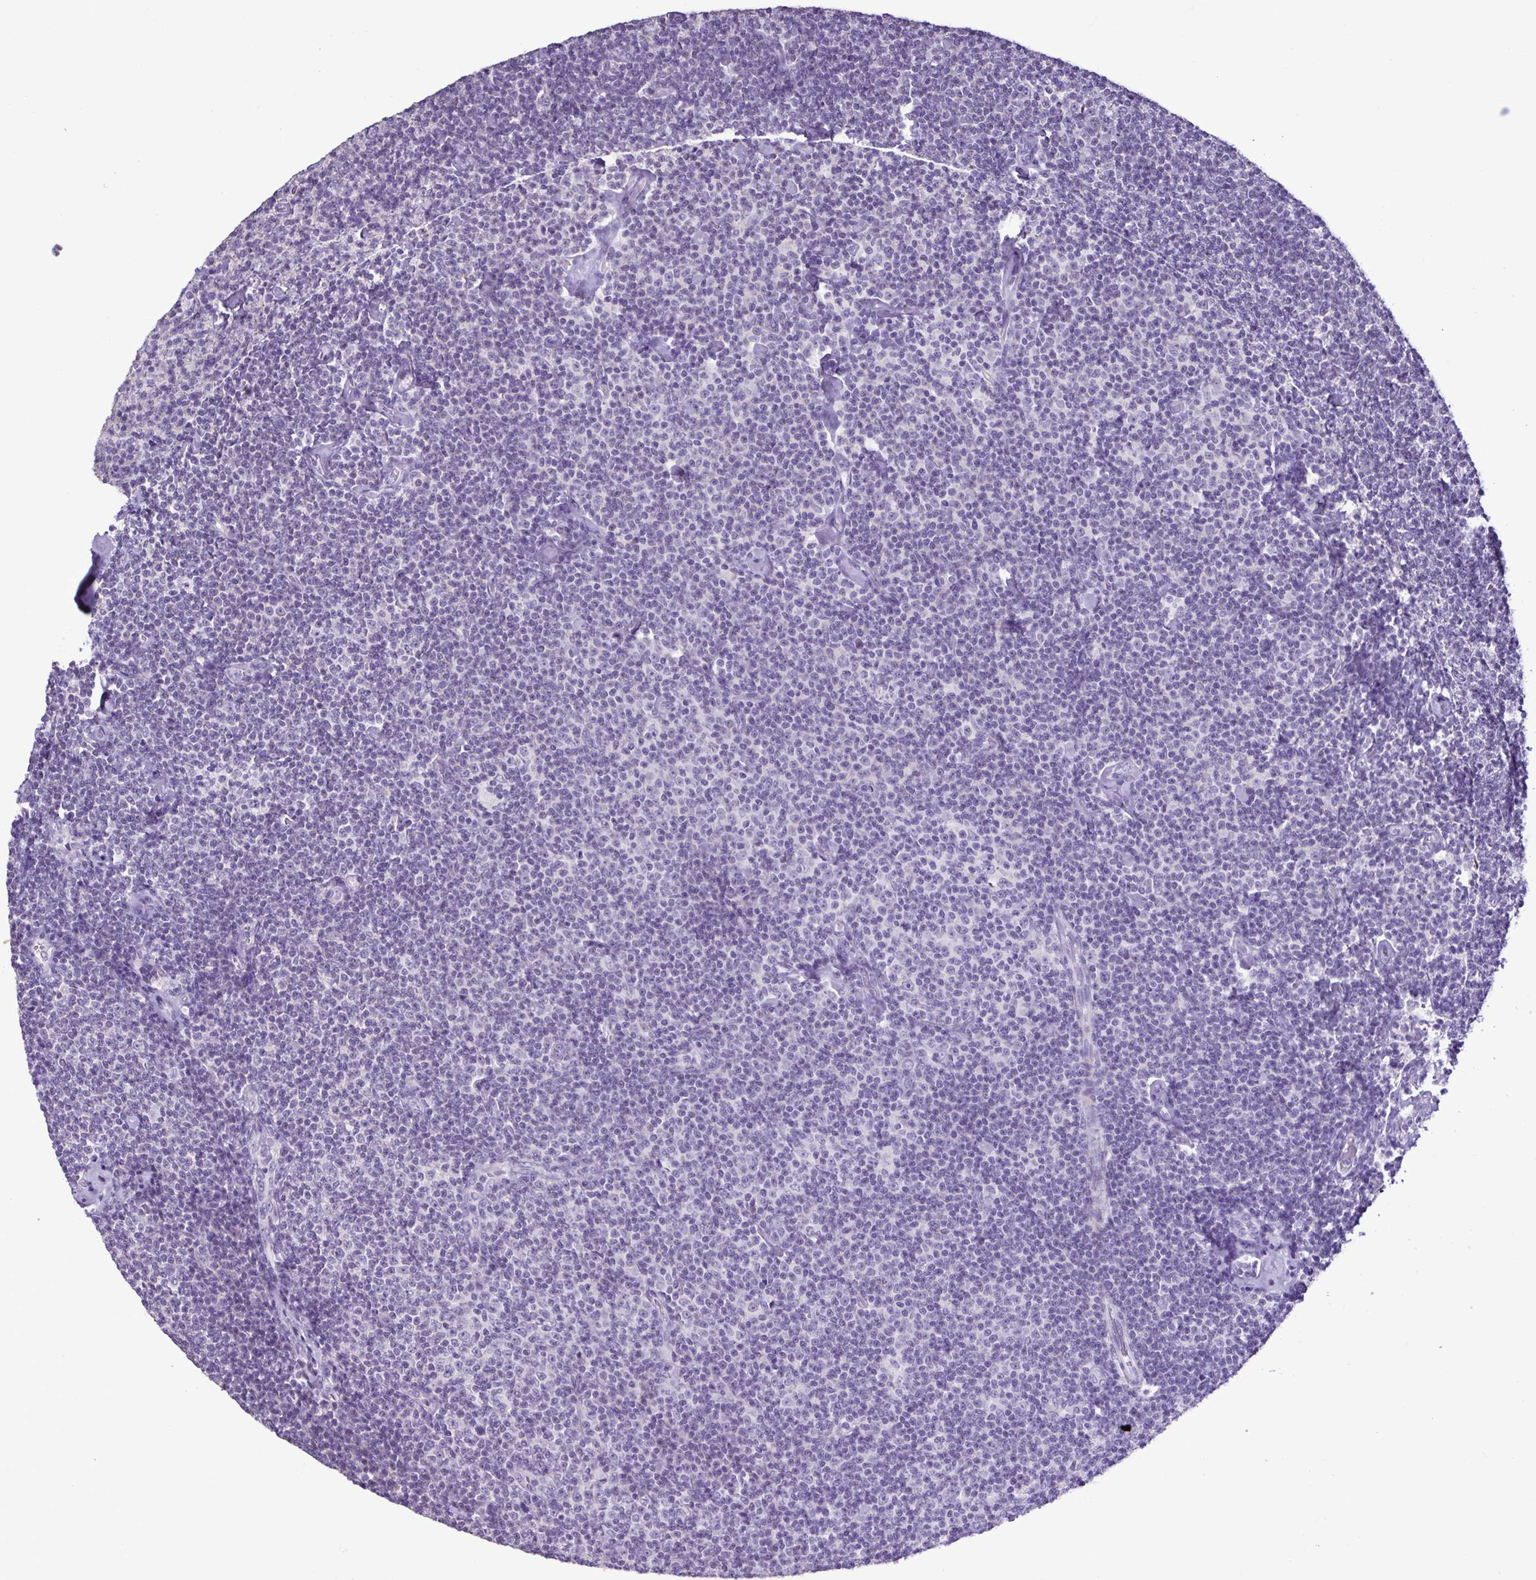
{"staining": {"intensity": "negative", "quantity": "none", "location": "none"}, "tissue": "lymphoma", "cell_type": "Tumor cells", "image_type": "cancer", "snomed": [{"axis": "morphology", "description": "Malignant lymphoma, non-Hodgkin's type, Low grade"}, {"axis": "topography", "description": "Lymph node"}], "caption": "Tumor cells are negative for brown protein staining in low-grade malignant lymphoma, non-Hodgkin's type.", "gene": "PLA2G4E", "patient": {"sex": "male", "age": 81}}